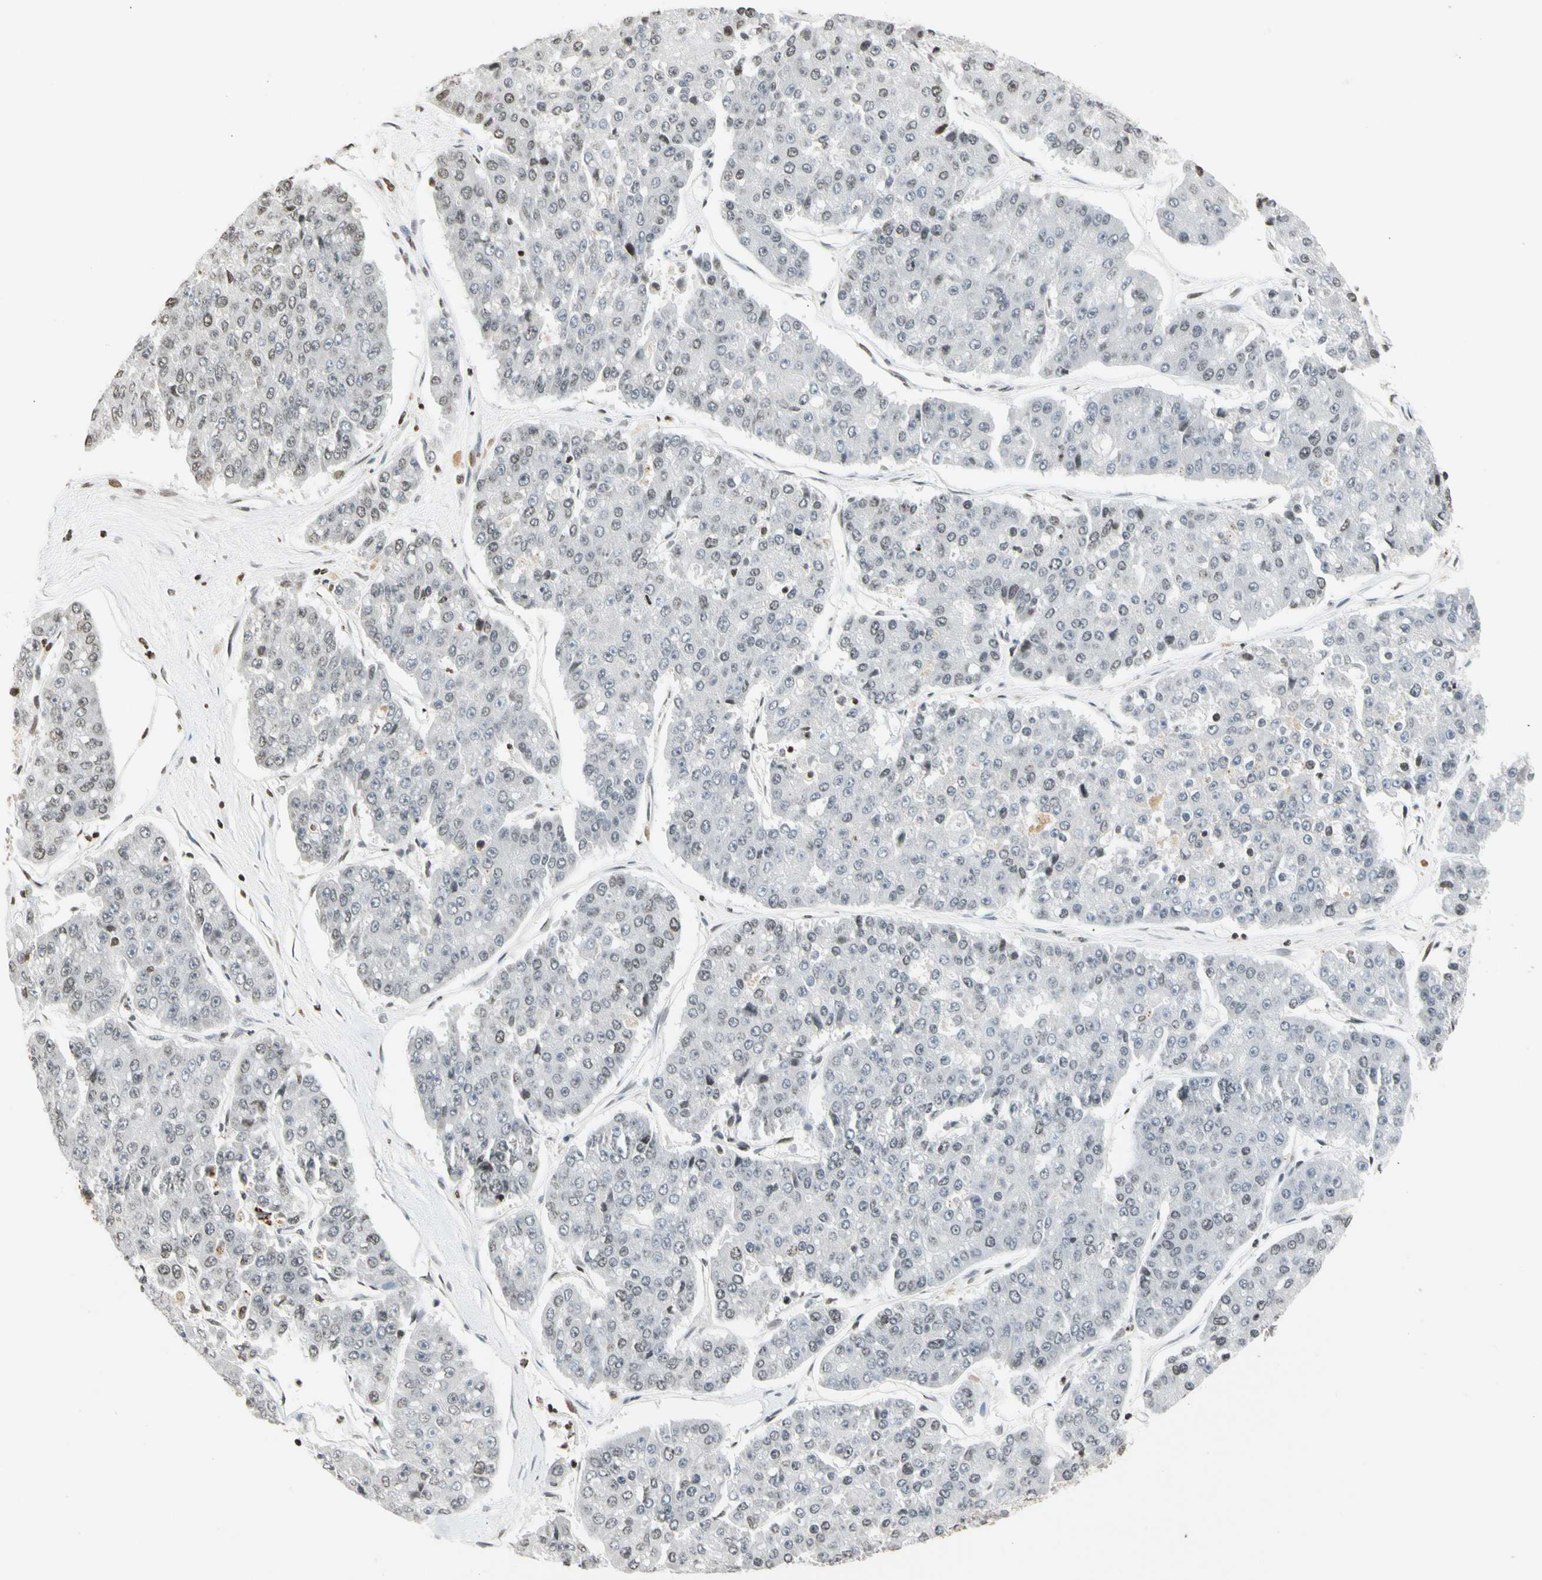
{"staining": {"intensity": "negative", "quantity": "none", "location": "none"}, "tissue": "pancreatic cancer", "cell_type": "Tumor cells", "image_type": "cancer", "snomed": [{"axis": "morphology", "description": "Adenocarcinoma, NOS"}, {"axis": "topography", "description": "Pancreas"}], "caption": "Tumor cells show no significant protein staining in pancreatic adenocarcinoma.", "gene": "GPX4", "patient": {"sex": "male", "age": 50}}